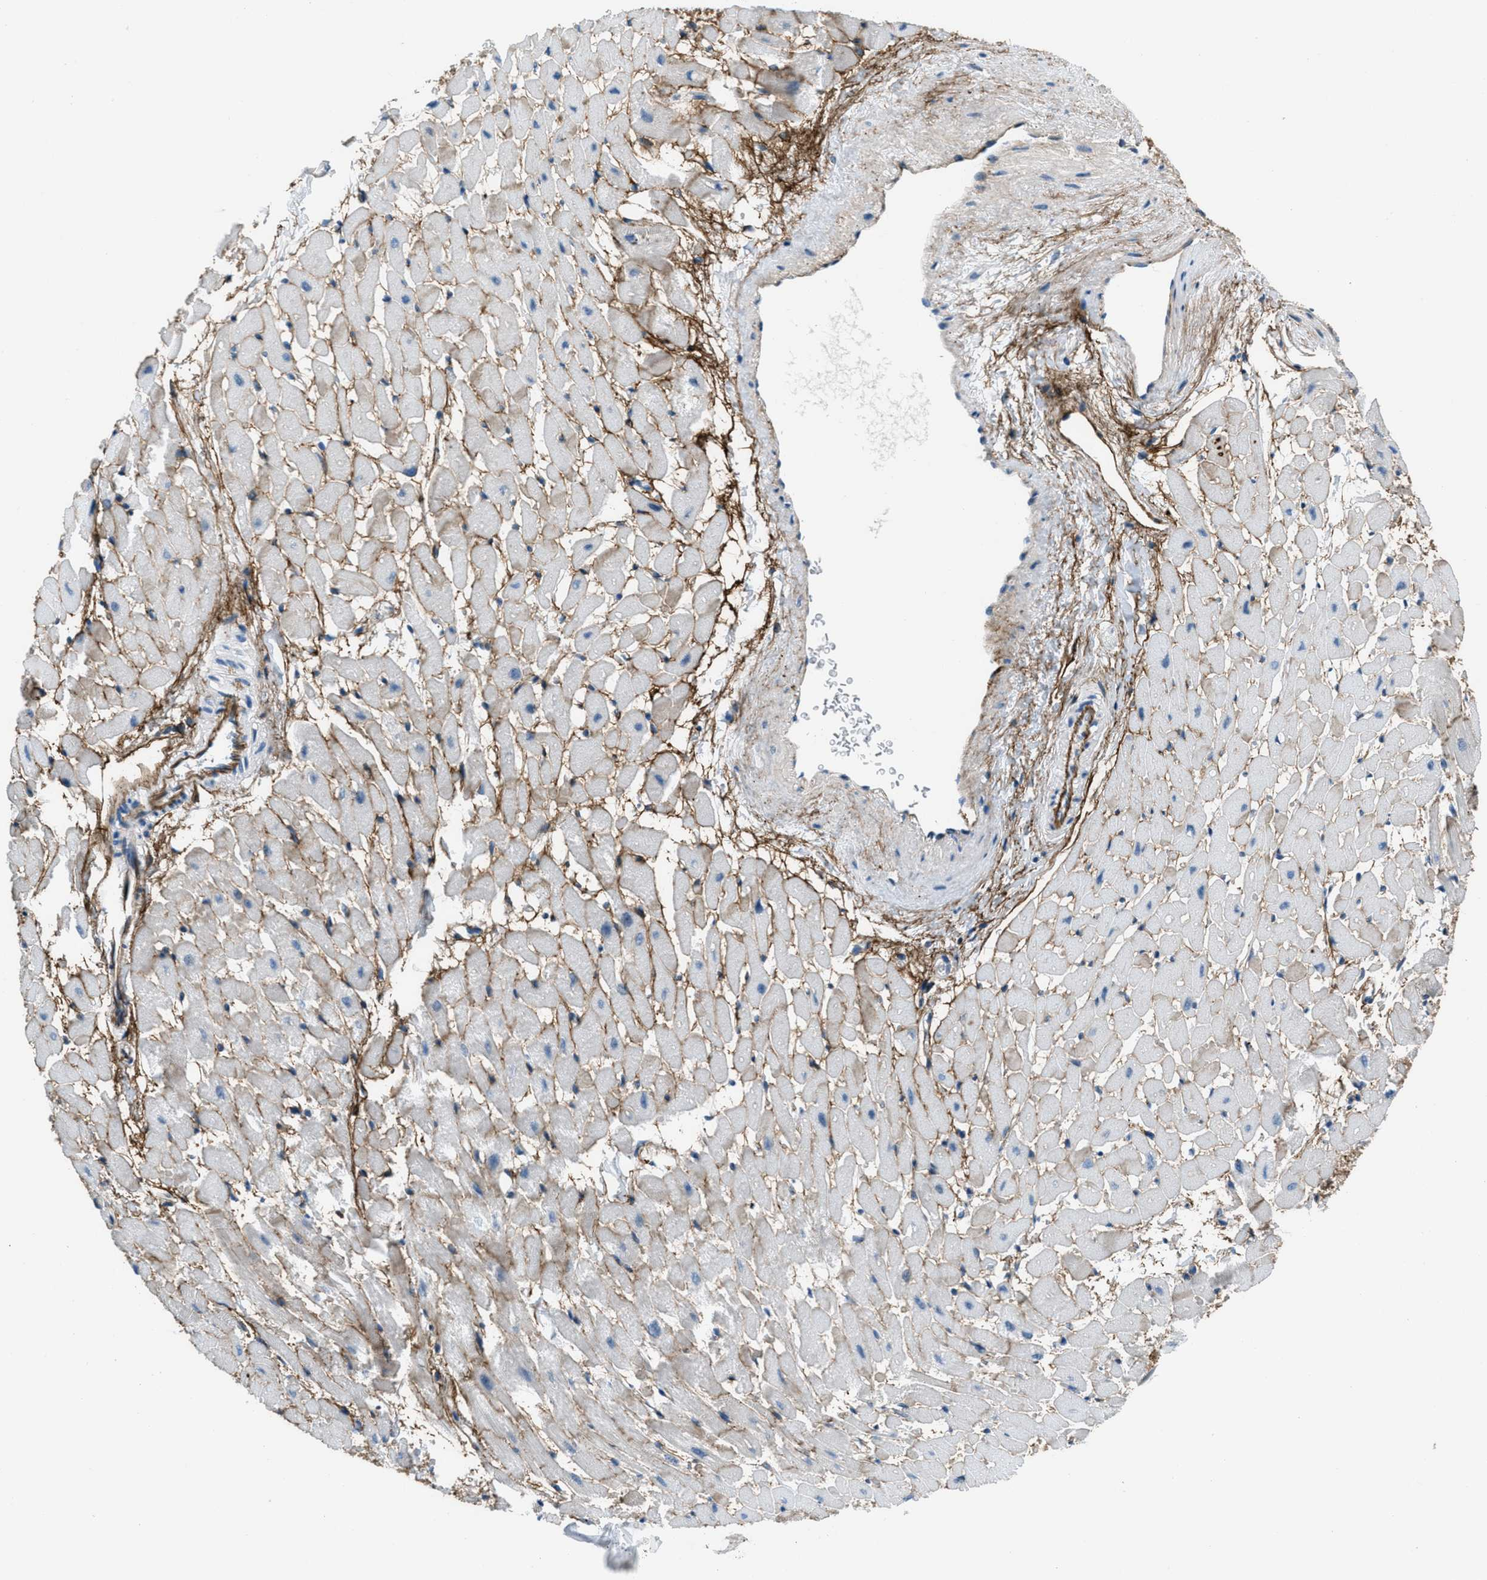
{"staining": {"intensity": "moderate", "quantity": "25%-75%", "location": "cytoplasmic/membranous"}, "tissue": "heart muscle", "cell_type": "Cardiomyocytes", "image_type": "normal", "snomed": [{"axis": "morphology", "description": "Normal tissue, NOS"}, {"axis": "topography", "description": "Heart"}], "caption": "Immunohistochemistry (IHC) histopathology image of normal heart muscle: heart muscle stained using immunohistochemistry (IHC) demonstrates medium levels of moderate protein expression localized specifically in the cytoplasmic/membranous of cardiomyocytes, appearing as a cytoplasmic/membranous brown color.", "gene": "FBN1", "patient": {"sex": "male", "age": 45}}